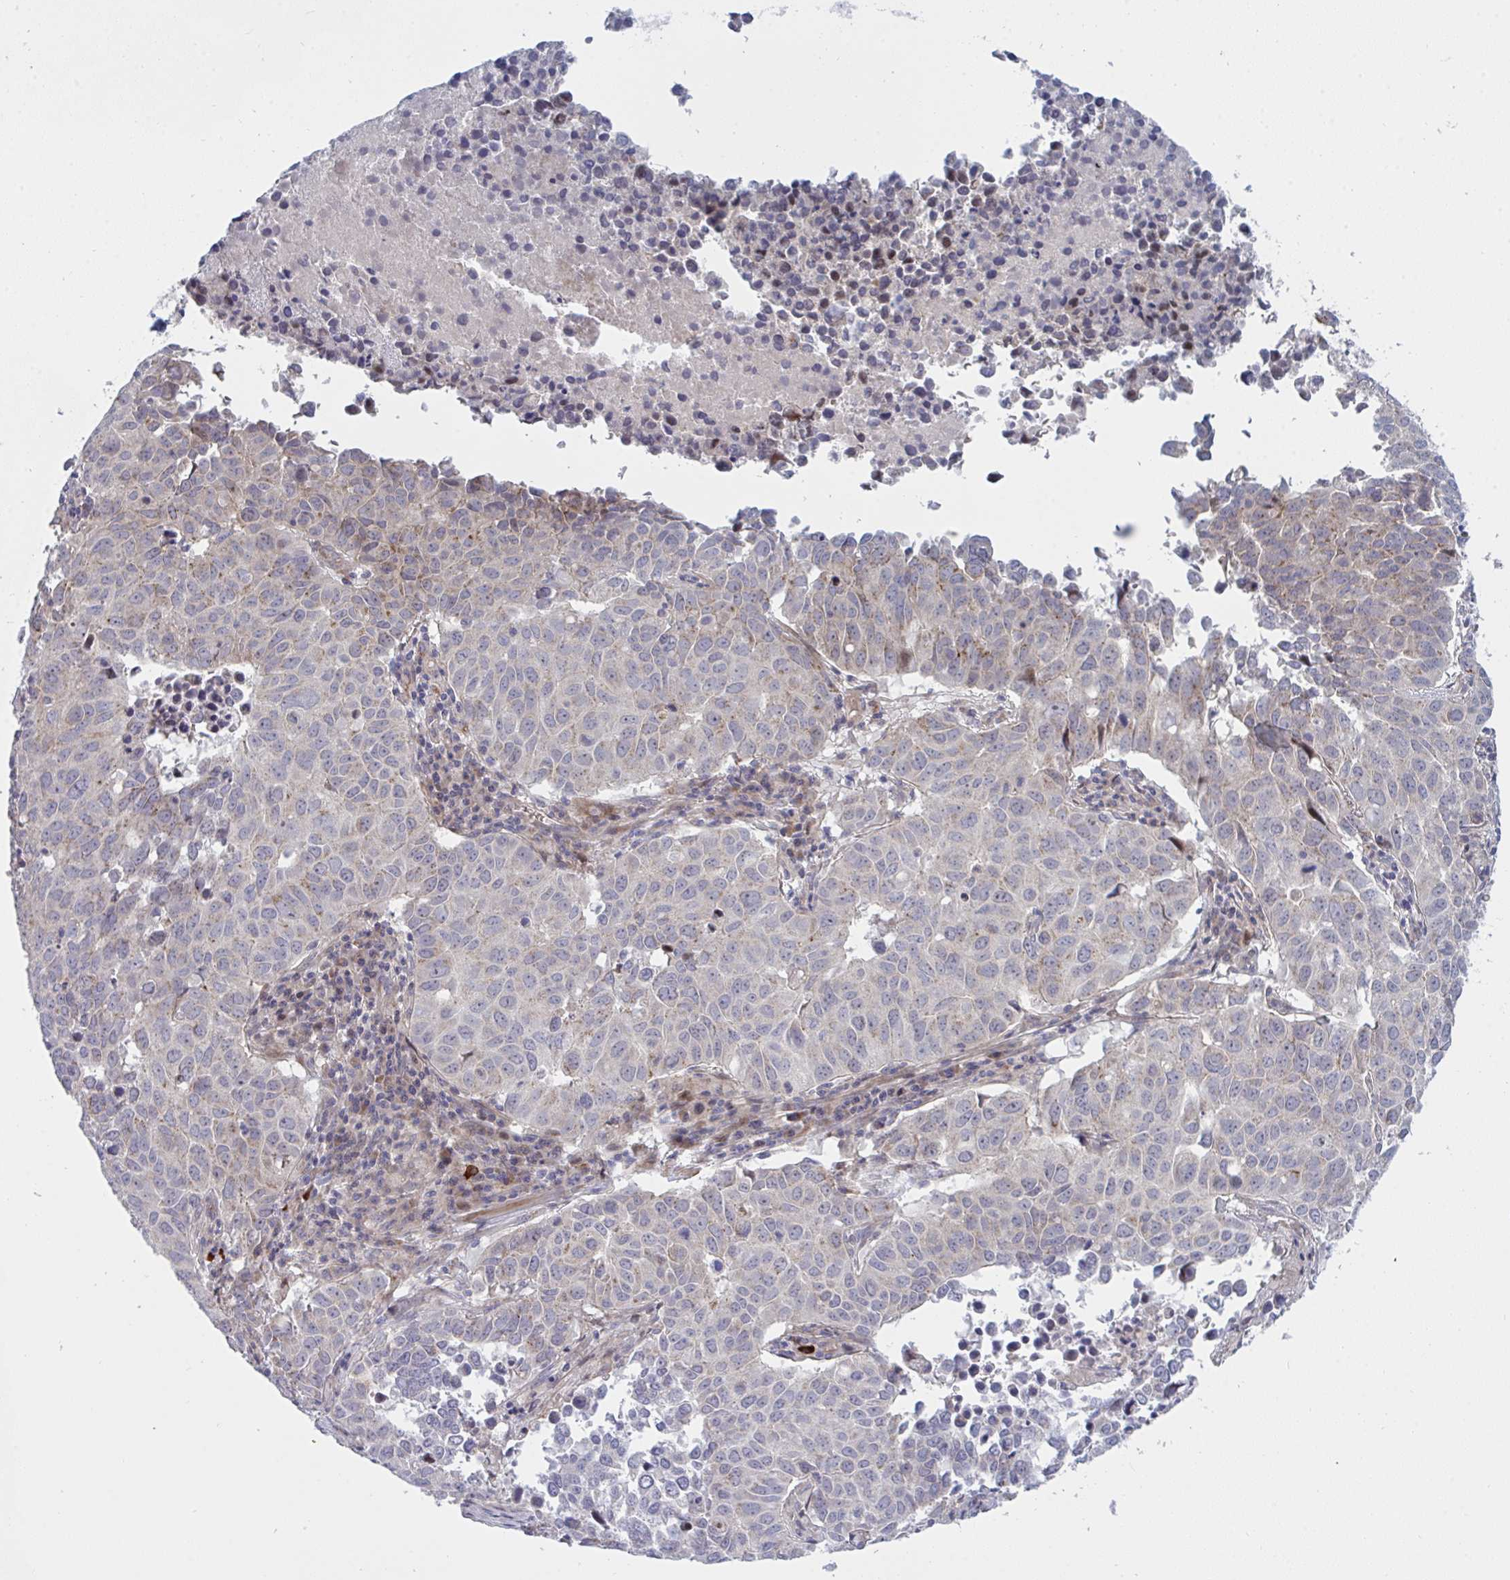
{"staining": {"intensity": "negative", "quantity": "none", "location": "none"}, "tissue": "lung cancer", "cell_type": "Tumor cells", "image_type": "cancer", "snomed": [{"axis": "morphology", "description": "Adenocarcinoma, NOS"}, {"axis": "topography", "description": "Lung"}], "caption": "Immunohistochemical staining of lung cancer (adenocarcinoma) displays no significant staining in tumor cells.", "gene": "TNFSF4", "patient": {"sex": "female", "age": 50}}